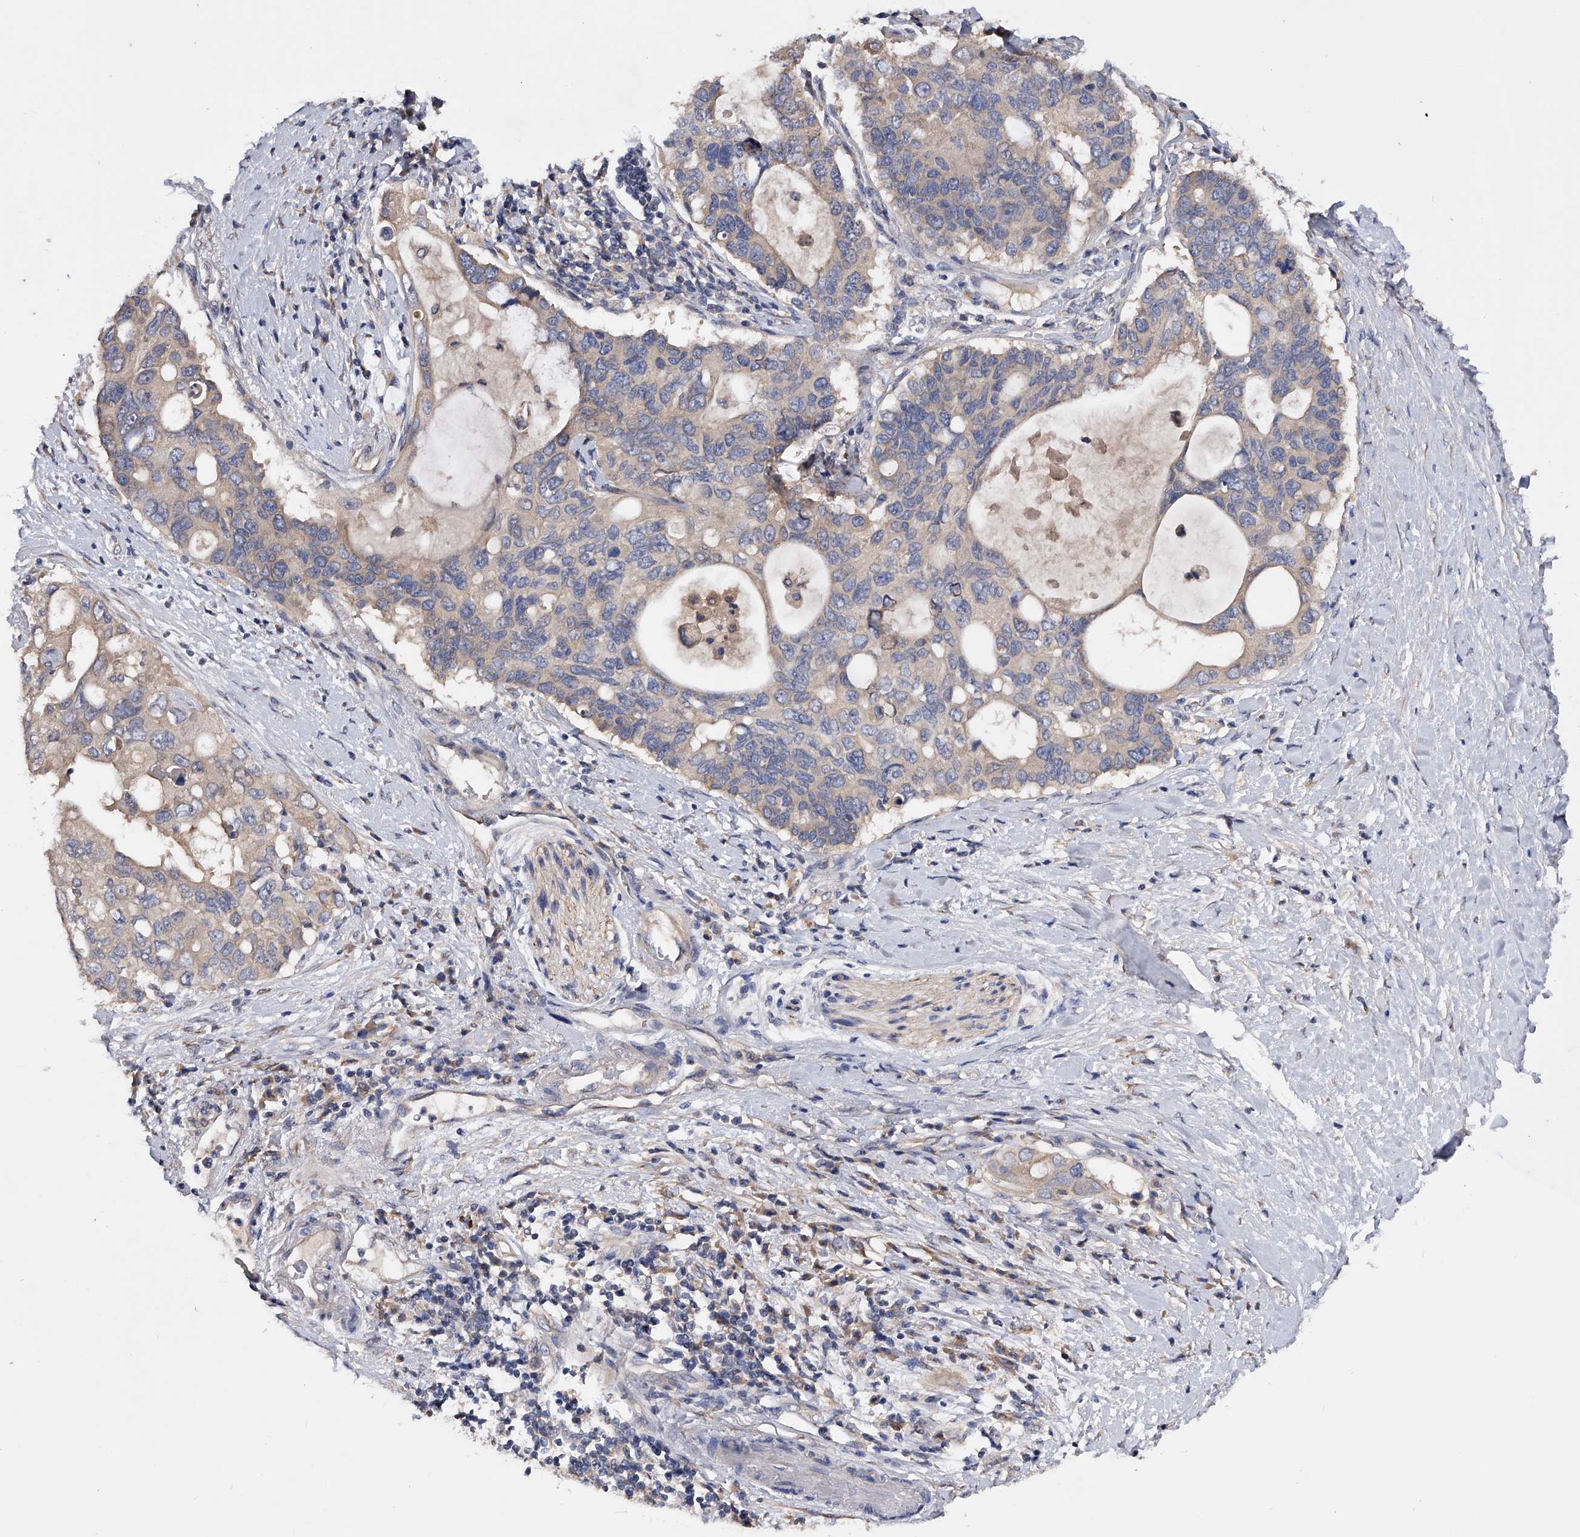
{"staining": {"intensity": "negative", "quantity": "none", "location": "none"}, "tissue": "pancreatic cancer", "cell_type": "Tumor cells", "image_type": "cancer", "snomed": [{"axis": "morphology", "description": "Adenocarcinoma, NOS"}, {"axis": "topography", "description": "Pancreas"}], "caption": "A micrograph of pancreatic cancer stained for a protein demonstrates no brown staining in tumor cells.", "gene": "ARL4C", "patient": {"sex": "female", "age": 56}}